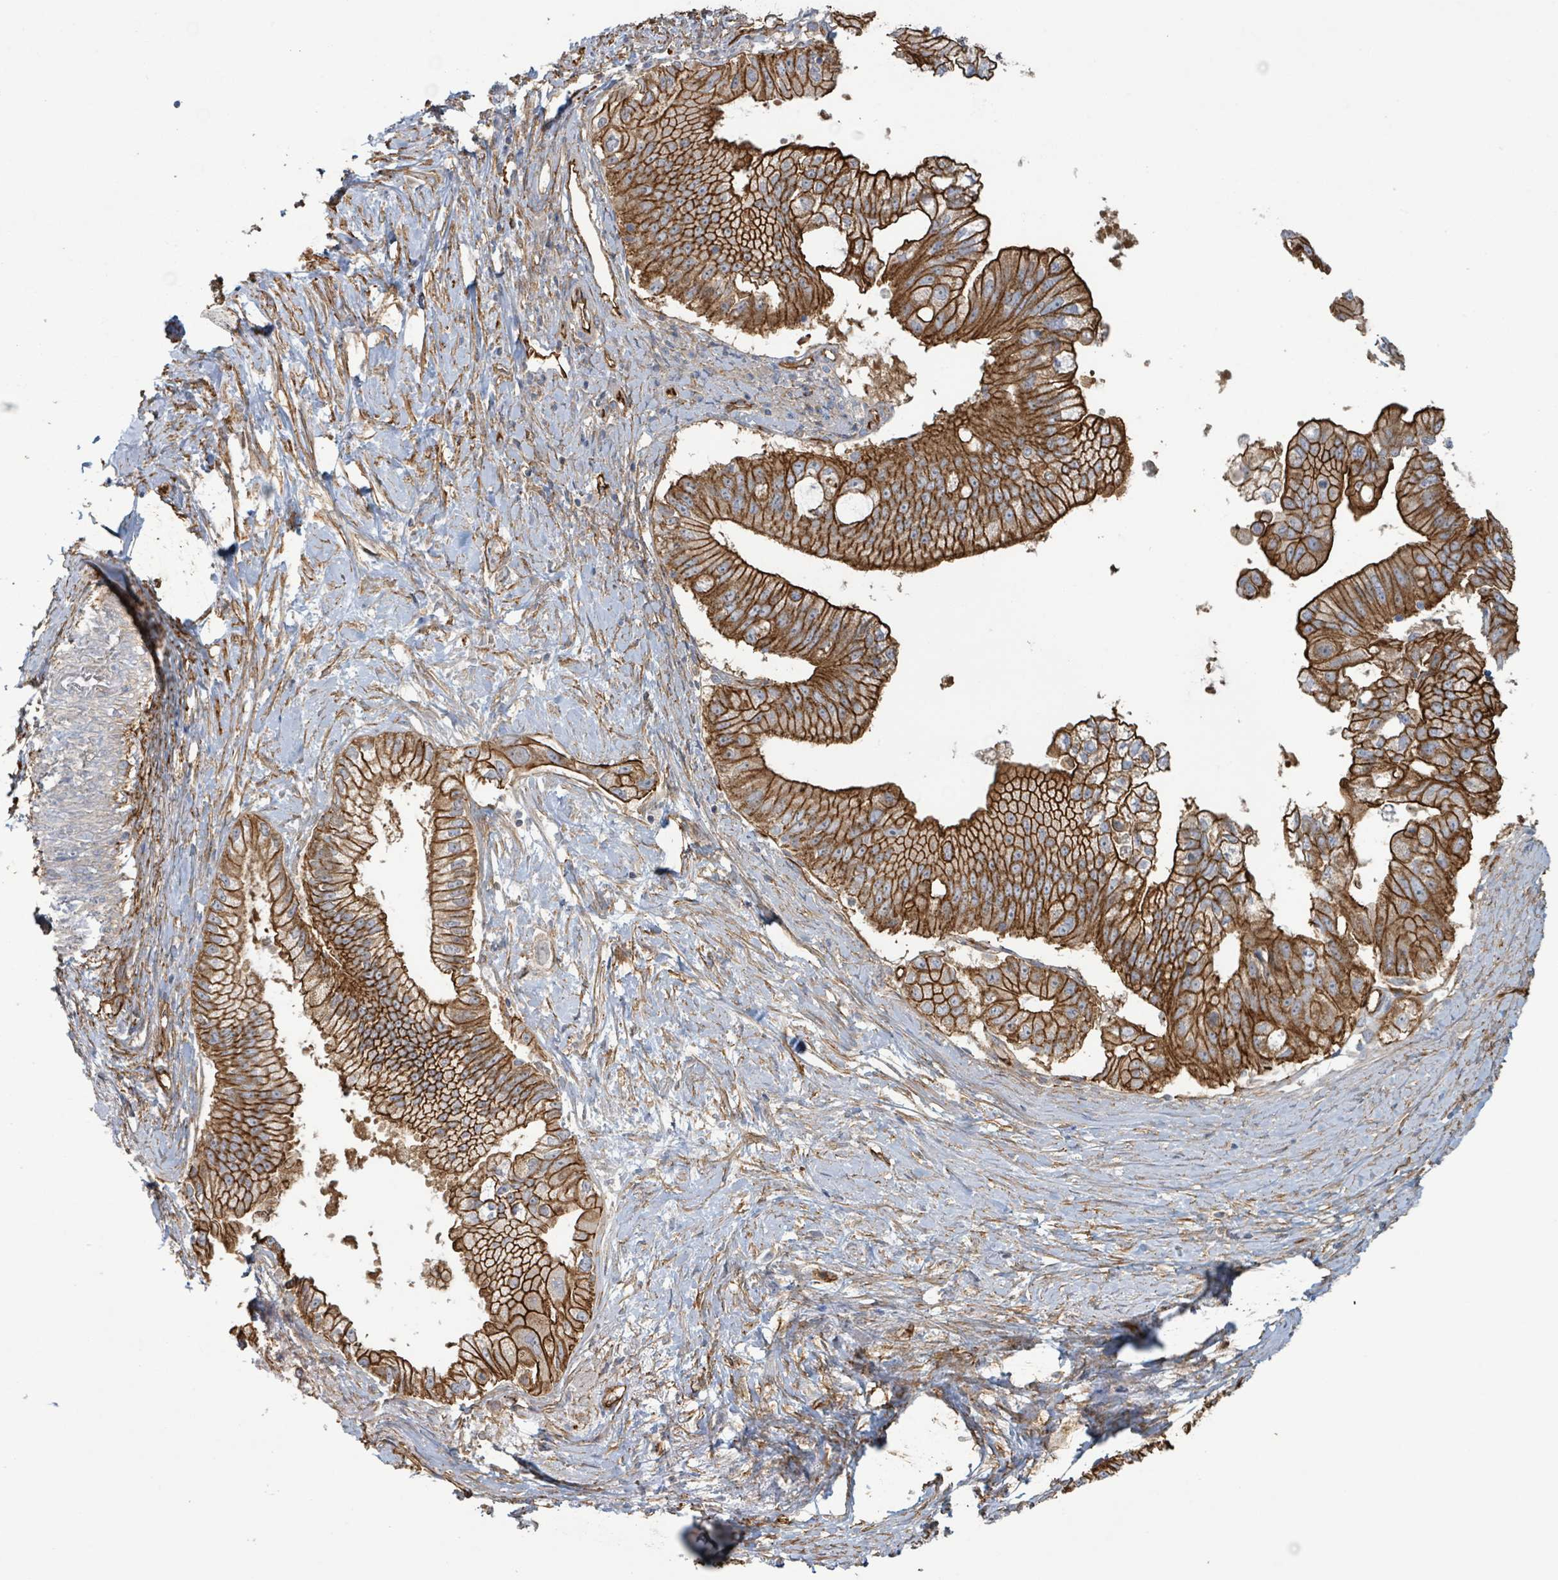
{"staining": {"intensity": "strong", "quantity": ">75%", "location": "cytoplasmic/membranous"}, "tissue": "pancreatic cancer", "cell_type": "Tumor cells", "image_type": "cancer", "snomed": [{"axis": "morphology", "description": "Adenocarcinoma, NOS"}, {"axis": "topography", "description": "Pancreas"}], "caption": "Brown immunohistochemical staining in human pancreatic adenocarcinoma displays strong cytoplasmic/membranous expression in approximately >75% of tumor cells.", "gene": "LDOC1", "patient": {"sex": "male", "age": 70}}